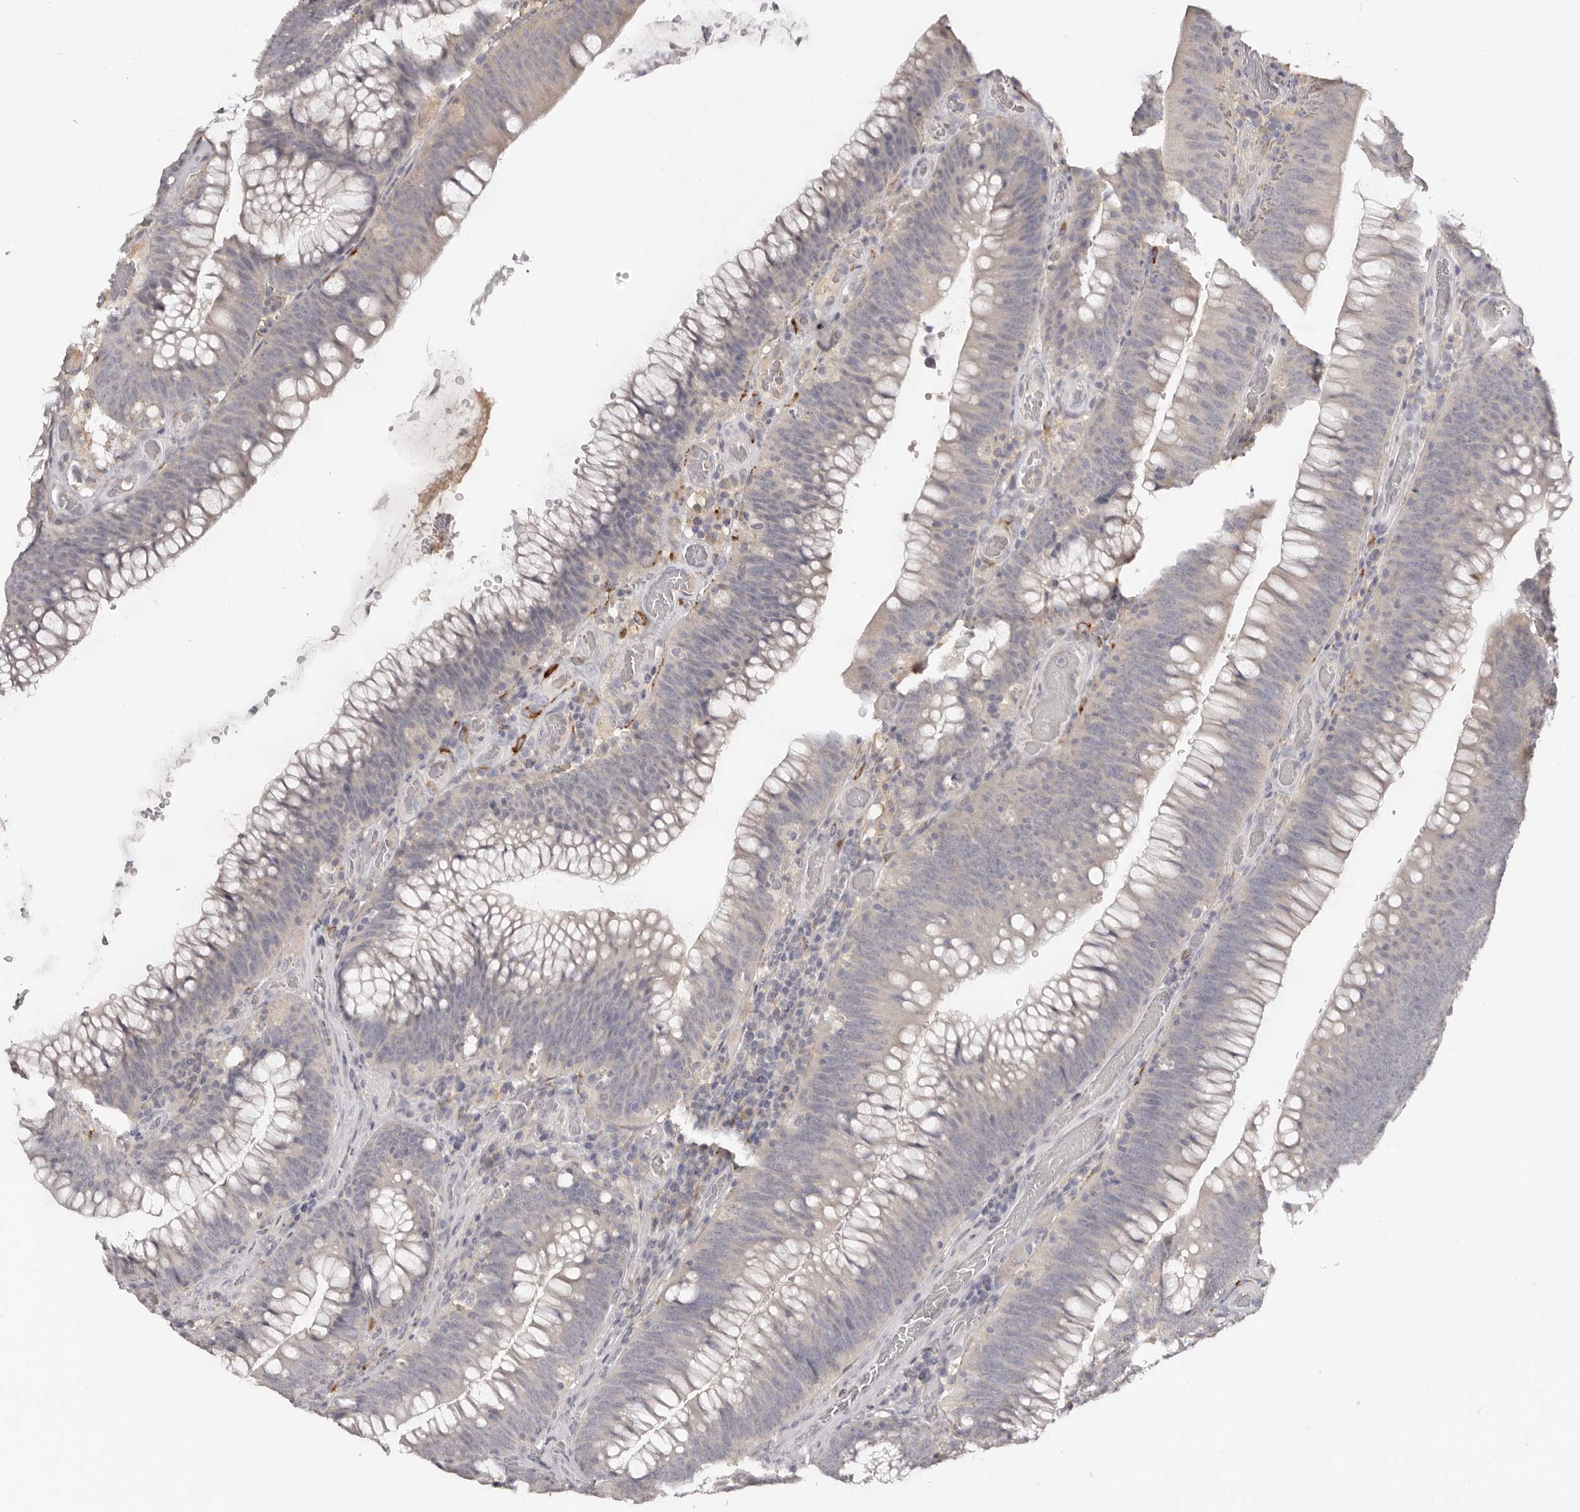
{"staining": {"intensity": "negative", "quantity": "none", "location": "none"}, "tissue": "colorectal cancer", "cell_type": "Tumor cells", "image_type": "cancer", "snomed": [{"axis": "morphology", "description": "Normal tissue, NOS"}, {"axis": "topography", "description": "Colon"}], "caption": "Immunohistochemistry photomicrograph of neoplastic tissue: human colorectal cancer stained with DAB (3,3'-diaminobenzidine) demonstrates no significant protein expression in tumor cells.", "gene": "SCUBE2", "patient": {"sex": "female", "age": 82}}